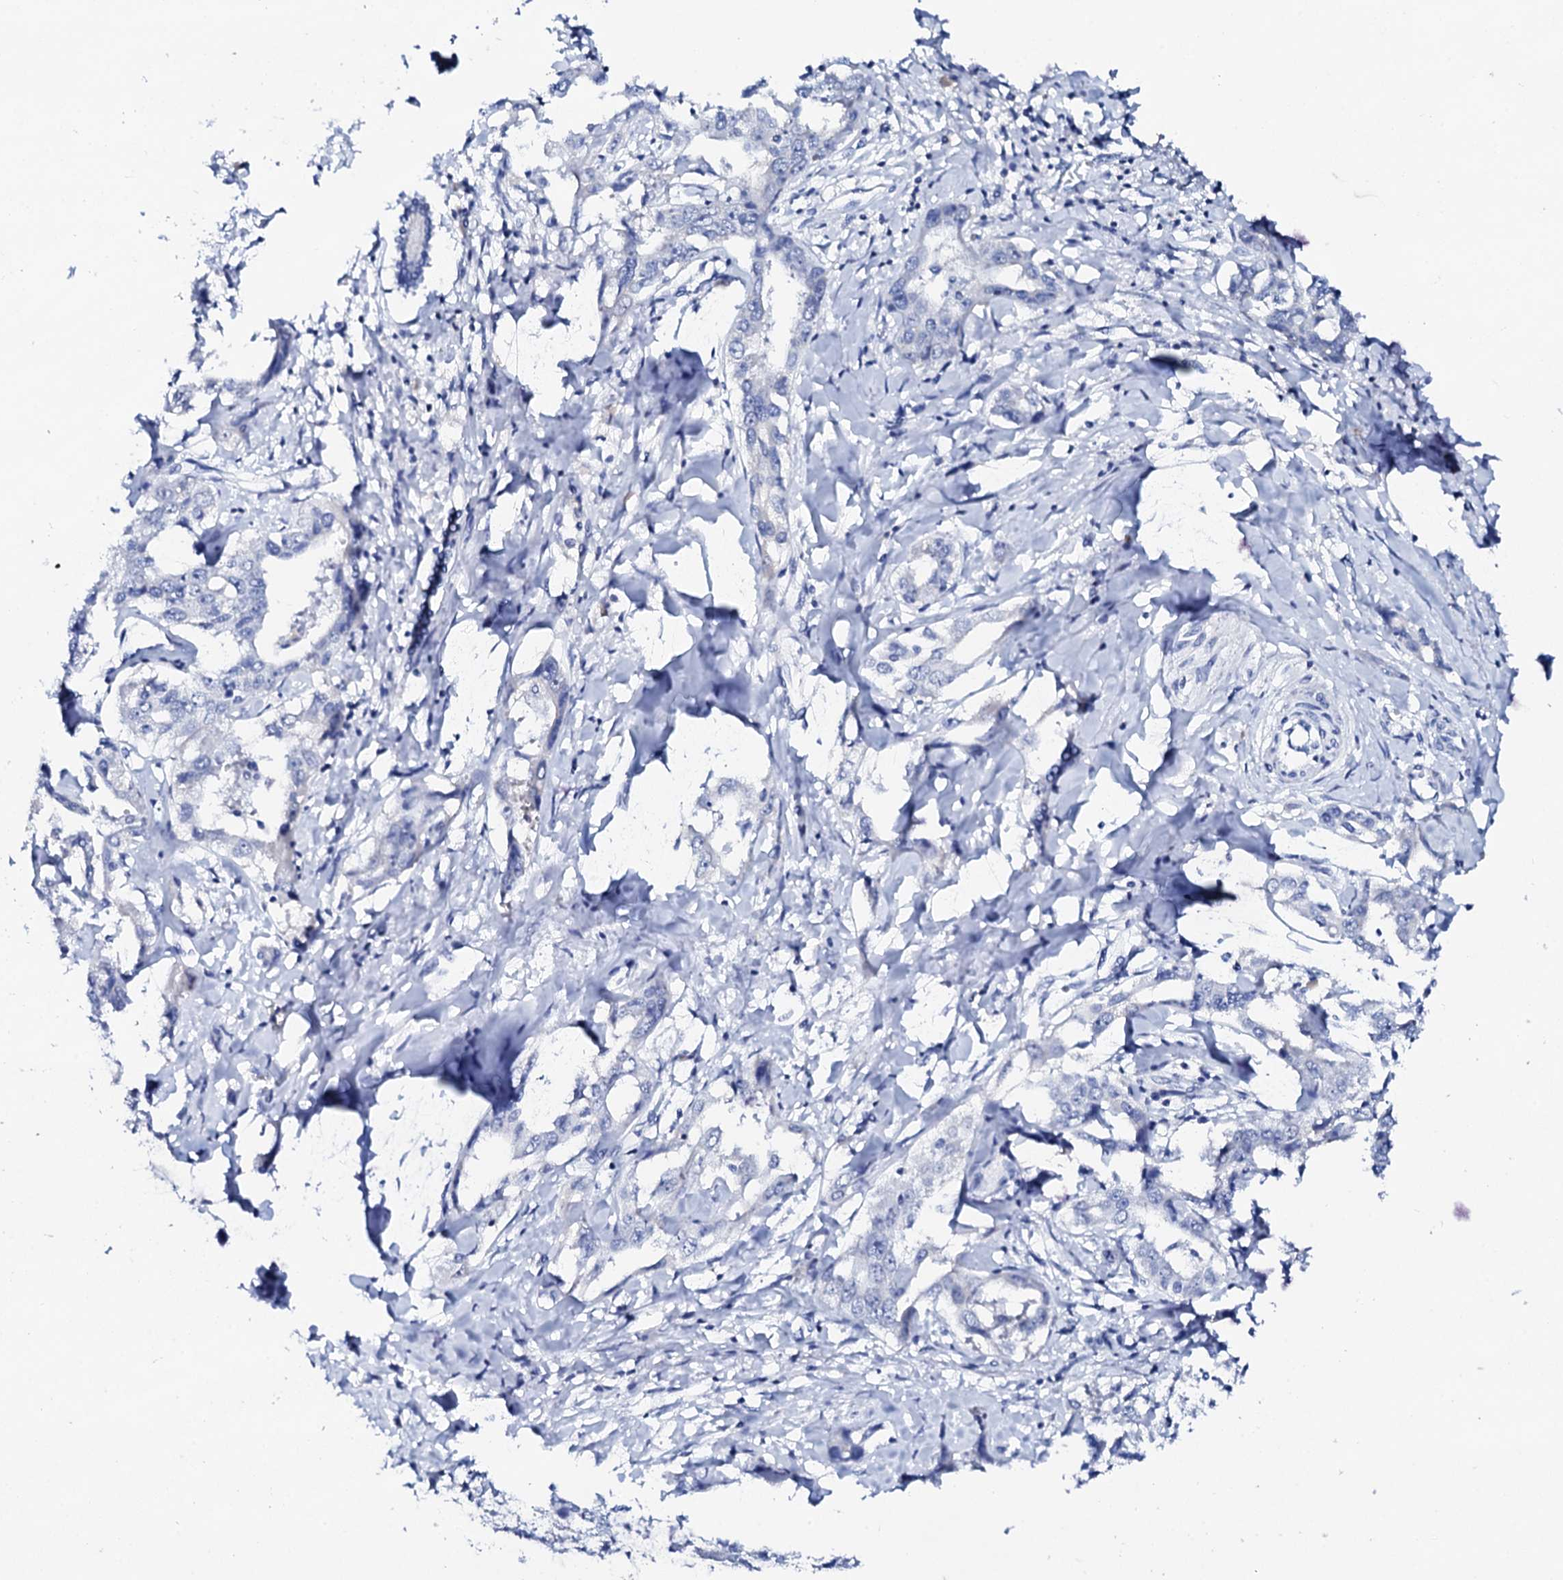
{"staining": {"intensity": "negative", "quantity": "none", "location": "none"}, "tissue": "liver cancer", "cell_type": "Tumor cells", "image_type": "cancer", "snomed": [{"axis": "morphology", "description": "Cholangiocarcinoma"}, {"axis": "topography", "description": "Liver"}], "caption": "DAB (3,3'-diaminobenzidine) immunohistochemical staining of liver cancer (cholangiocarcinoma) shows no significant staining in tumor cells. Nuclei are stained in blue.", "gene": "FBXL16", "patient": {"sex": "male", "age": 59}}